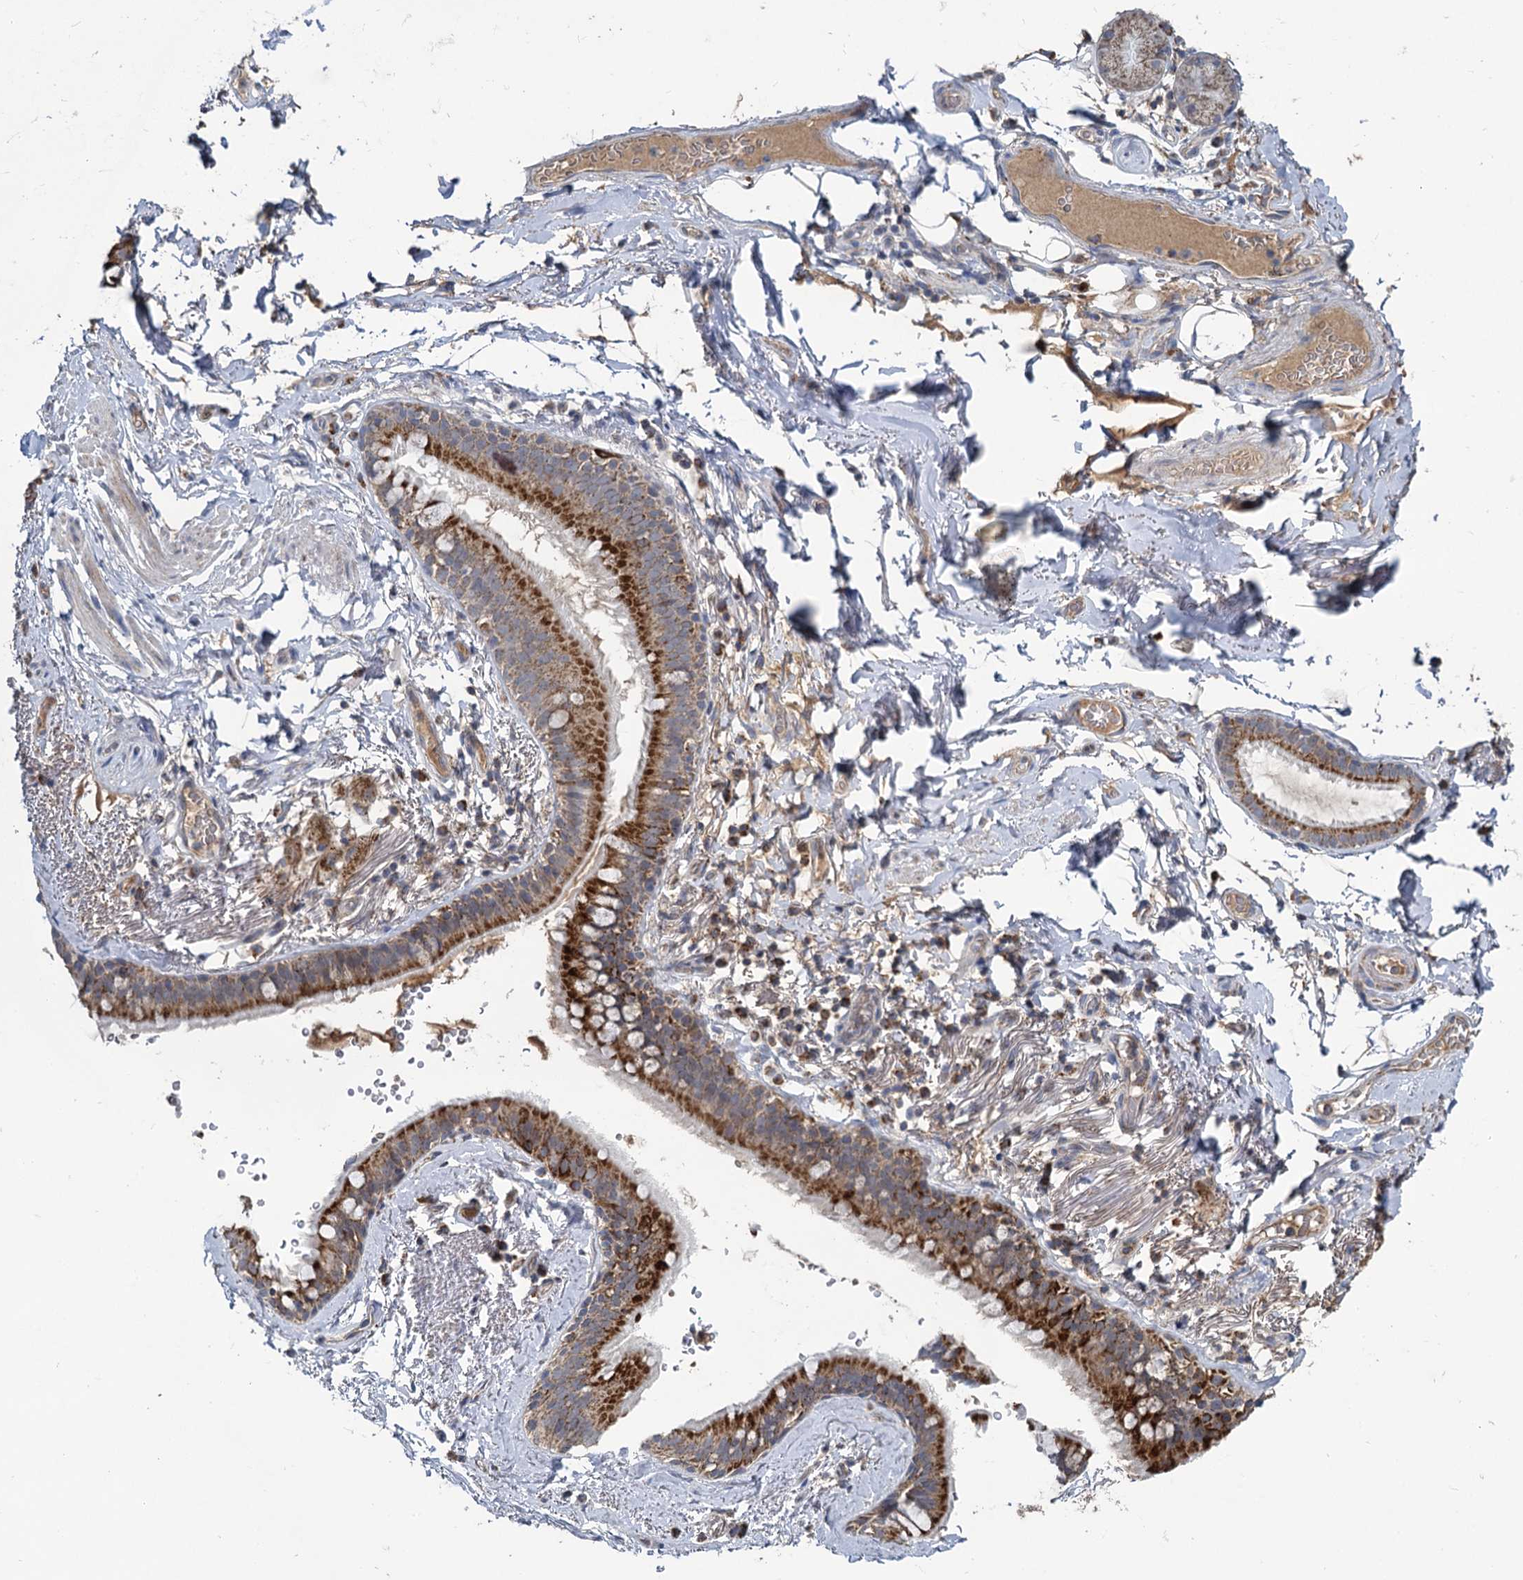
{"staining": {"intensity": "negative", "quantity": "none", "location": "none"}, "tissue": "adipose tissue", "cell_type": "Adipocytes", "image_type": "normal", "snomed": [{"axis": "morphology", "description": "Normal tissue, NOS"}, {"axis": "topography", "description": "Lymph node"}, {"axis": "topography", "description": "Bronchus"}], "caption": "Image shows no protein positivity in adipocytes of unremarkable adipose tissue. Brightfield microscopy of immunohistochemistry (IHC) stained with DAB (brown) and hematoxylin (blue), captured at high magnification.", "gene": "METTL4", "patient": {"sex": "male", "age": 63}}